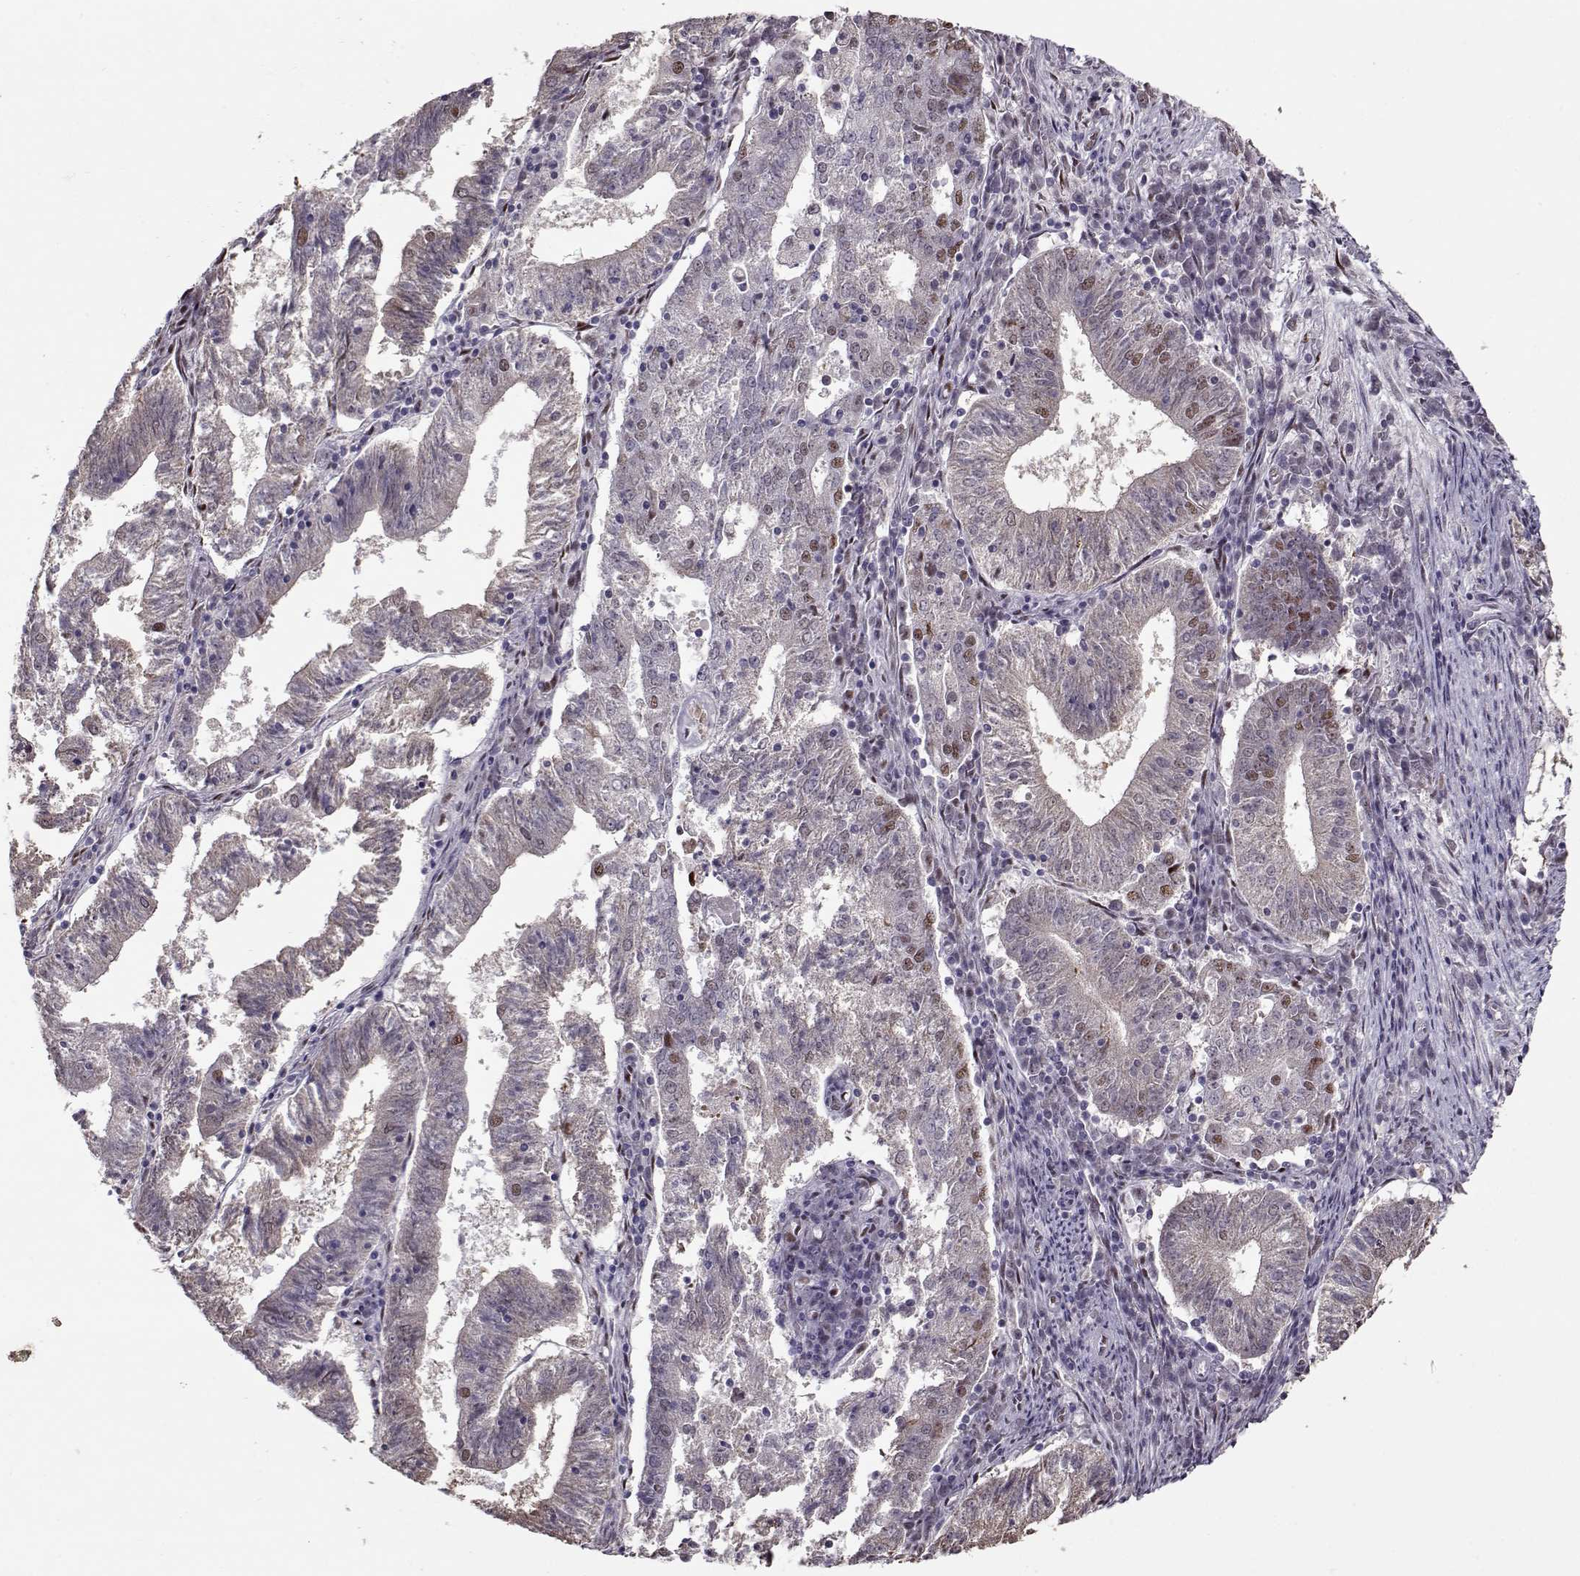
{"staining": {"intensity": "moderate", "quantity": "<25%", "location": "nuclear"}, "tissue": "endometrial cancer", "cell_type": "Tumor cells", "image_type": "cancer", "snomed": [{"axis": "morphology", "description": "Adenocarcinoma, NOS"}, {"axis": "topography", "description": "Endometrium"}], "caption": "Protein staining by IHC reveals moderate nuclear positivity in approximately <25% of tumor cells in endometrial cancer (adenocarcinoma). The staining was performed using DAB (3,3'-diaminobenzidine) to visualize the protein expression in brown, while the nuclei were stained in blue with hematoxylin (Magnification: 20x).", "gene": "PRMT8", "patient": {"sex": "female", "age": 82}}